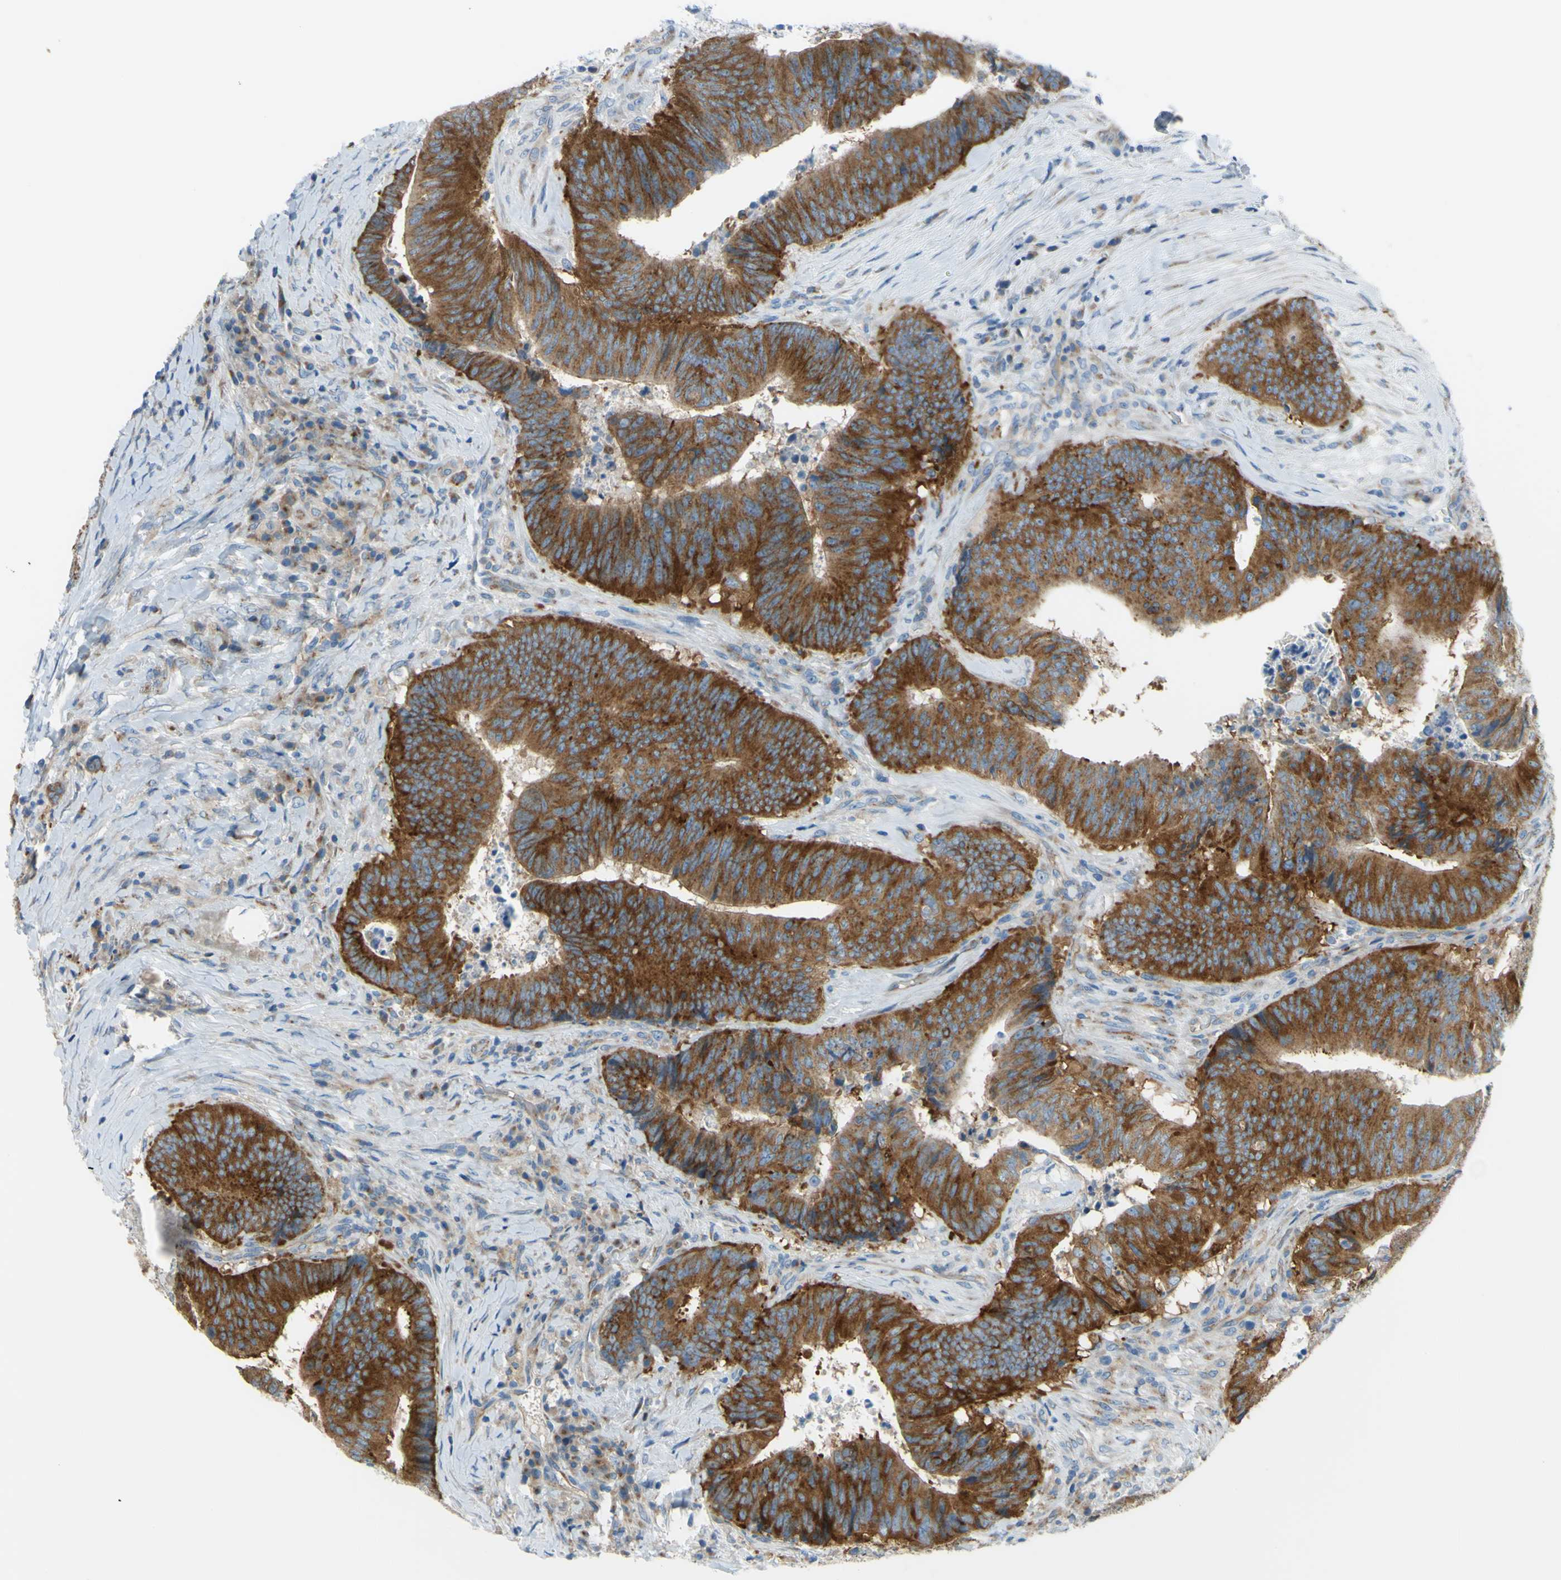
{"staining": {"intensity": "strong", "quantity": ">75%", "location": "cytoplasmic/membranous"}, "tissue": "colorectal cancer", "cell_type": "Tumor cells", "image_type": "cancer", "snomed": [{"axis": "morphology", "description": "Adenocarcinoma, NOS"}, {"axis": "topography", "description": "Rectum"}], "caption": "Protein expression by immunohistochemistry (IHC) shows strong cytoplasmic/membranous staining in about >75% of tumor cells in colorectal cancer (adenocarcinoma). Ihc stains the protein of interest in brown and the nuclei are stained blue.", "gene": "FRMD4B", "patient": {"sex": "male", "age": 72}}